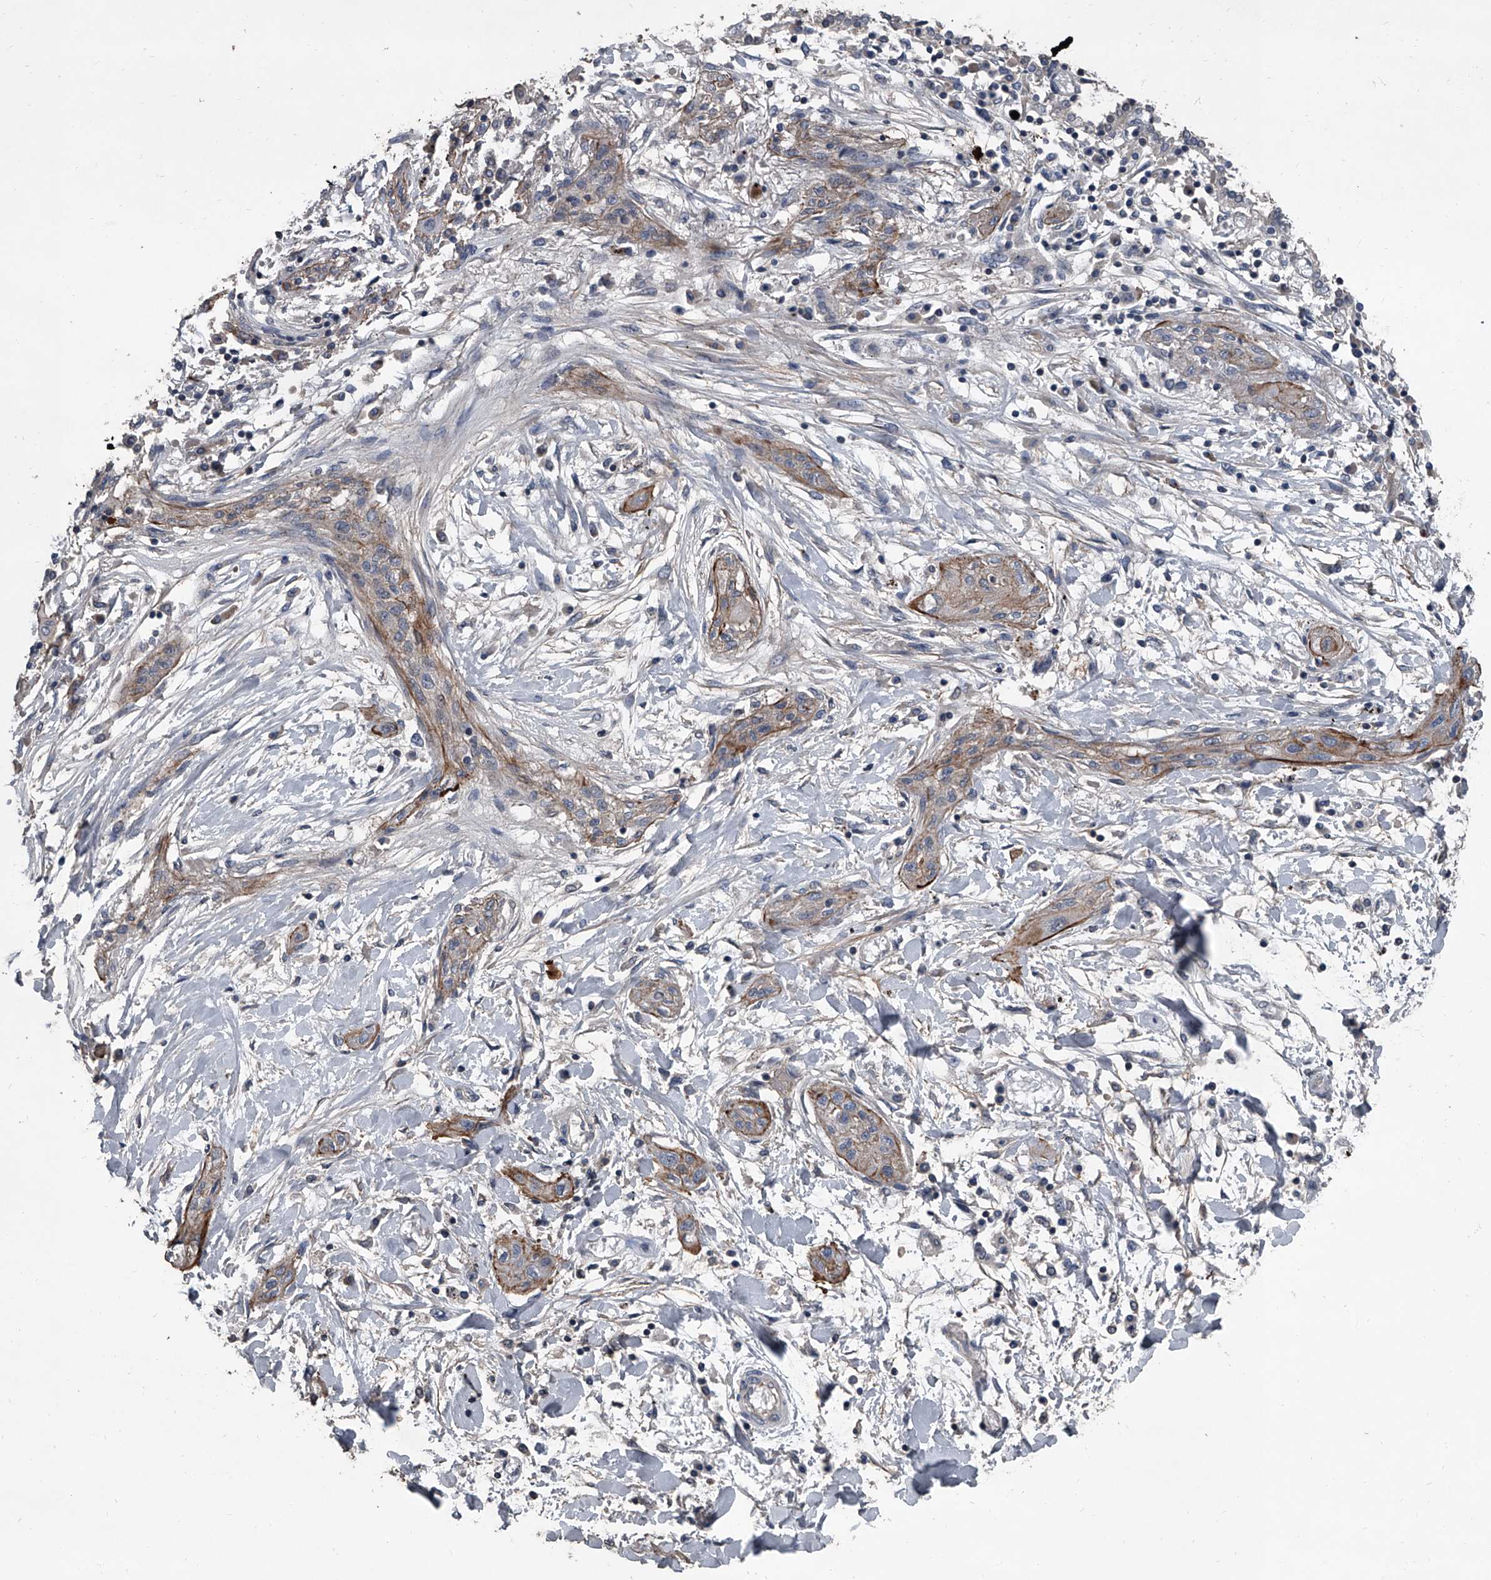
{"staining": {"intensity": "weak", "quantity": "25%-75%", "location": "cytoplasmic/membranous"}, "tissue": "lung cancer", "cell_type": "Tumor cells", "image_type": "cancer", "snomed": [{"axis": "morphology", "description": "Squamous cell carcinoma, NOS"}, {"axis": "topography", "description": "Lung"}], "caption": "Protein expression analysis of human lung squamous cell carcinoma reveals weak cytoplasmic/membranous staining in approximately 25%-75% of tumor cells.", "gene": "OARD1", "patient": {"sex": "female", "age": 47}}